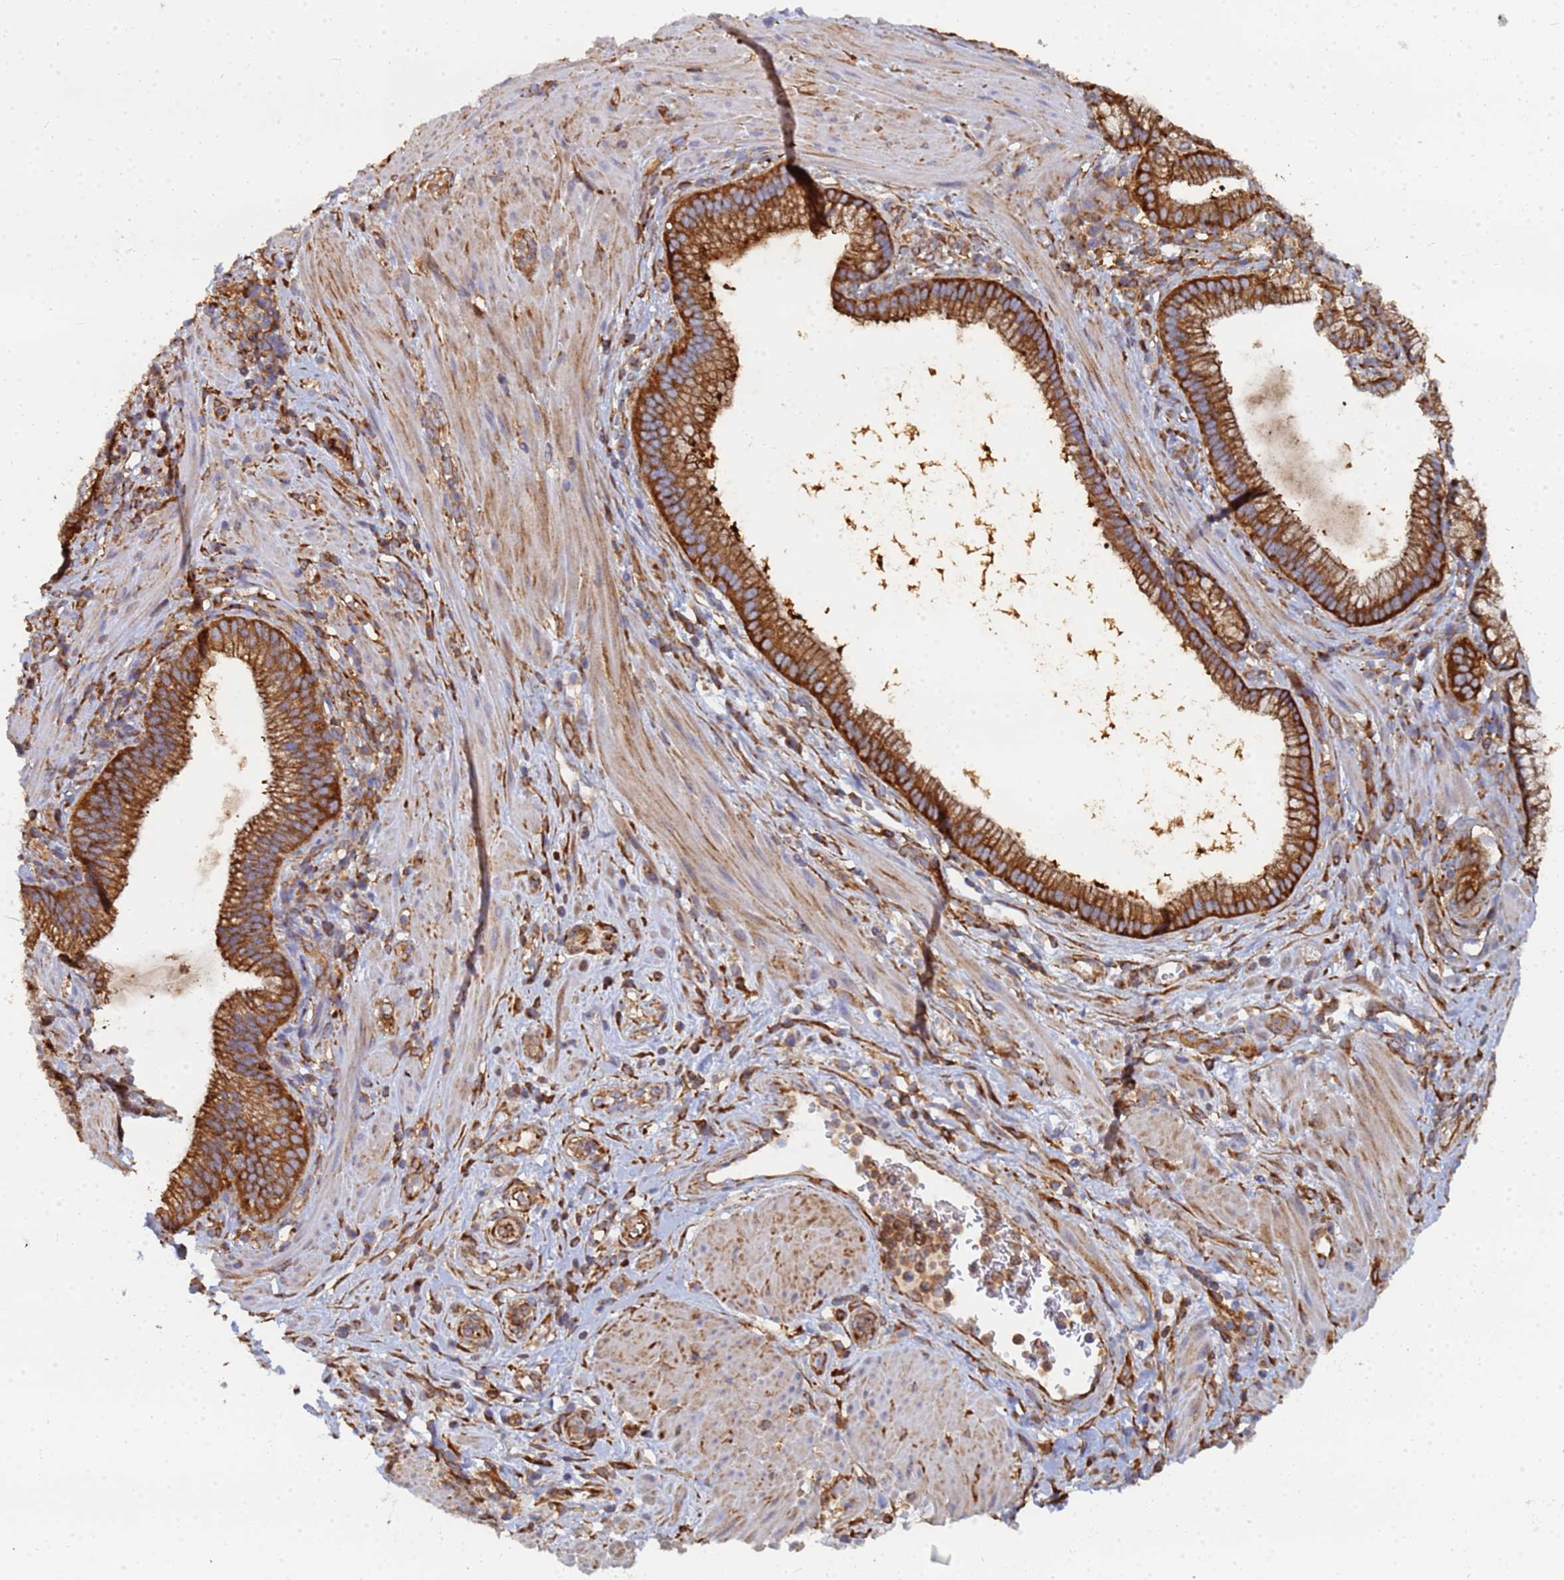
{"staining": {"intensity": "strong", "quantity": ">75%", "location": "cytoplasmic/membranous"}, "tissue": "pancreatic cancer", "cell_type": "Tumor cells", "image_type": "cancer", "snomed": [{"axis": "morphology", "description": "Adenocarcinoma, NOS"}, {"axis": "topography", "description": "Pancreas"}], "caption": "Immunohistochemical staining of pancreatic cancer demonstrates high levels of strong cytoplasmic/membranous staining in about >75% of tumor cells.", "gene": "GPR42", "patient": {"sex": "male", "age": 72}}